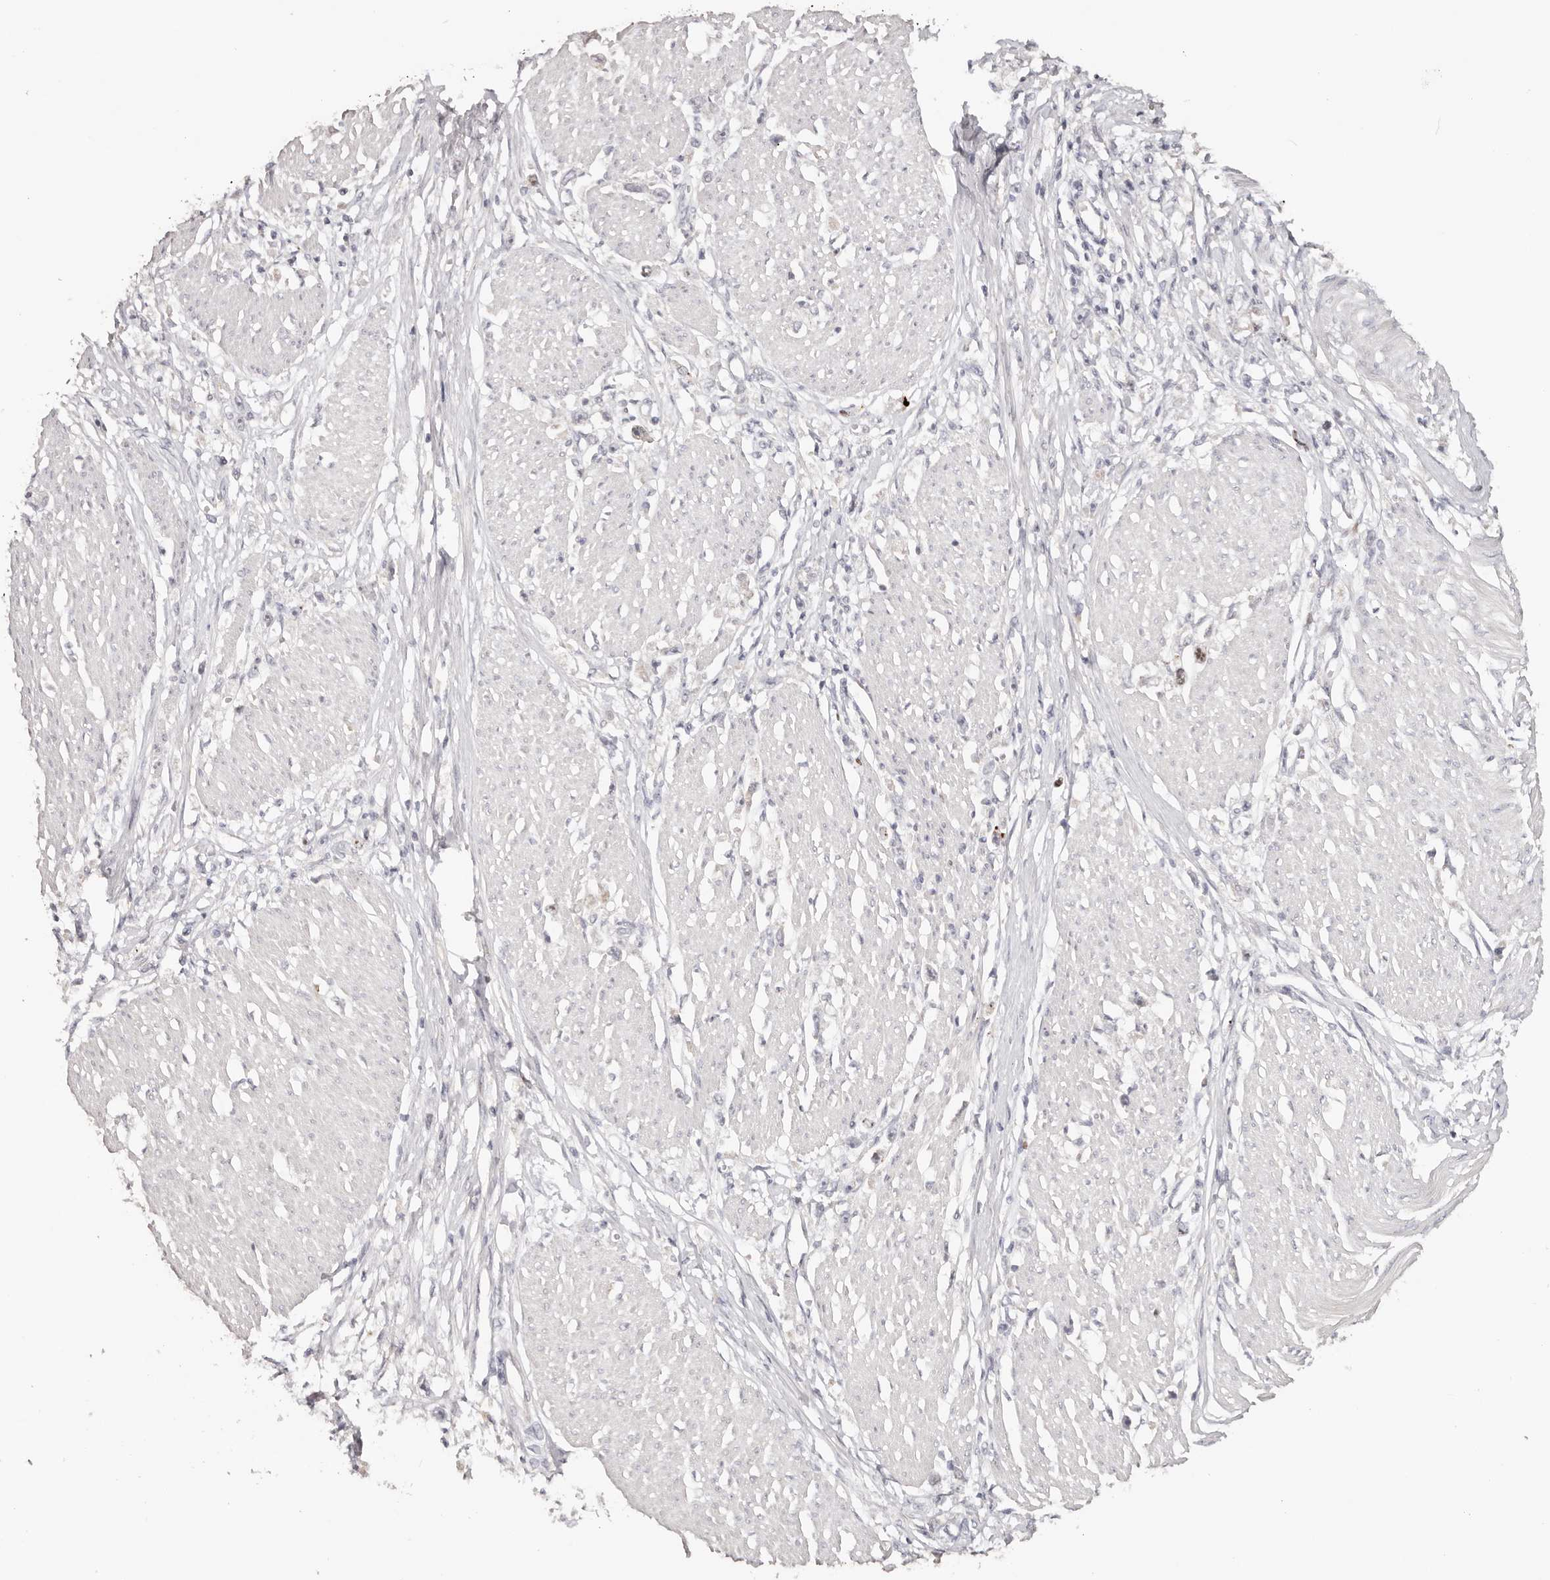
{"staining": {"intensity": "moderate", "quantity": "<25%", "location": "nuclear"}, "tissue": "stomach cancer", "cell_type": "Tumor cells", "image_type": "cancer", "snomed": [{"axis": "morphology", "description": "Adenocarcinoma, NOS"}, {"axis": "topography", "description": "Stomach"}], "caption": "Adenocarcinoma (stomach) was stained to show a protein in brown. There is low levels of moderate nuclear positivity in about <25% of tumor cells. The protein of interest is shown in brown color, while the nuclei are stained blue.", "gene": "CCDC190", "patient": {"sex": "female", "age": 59}}